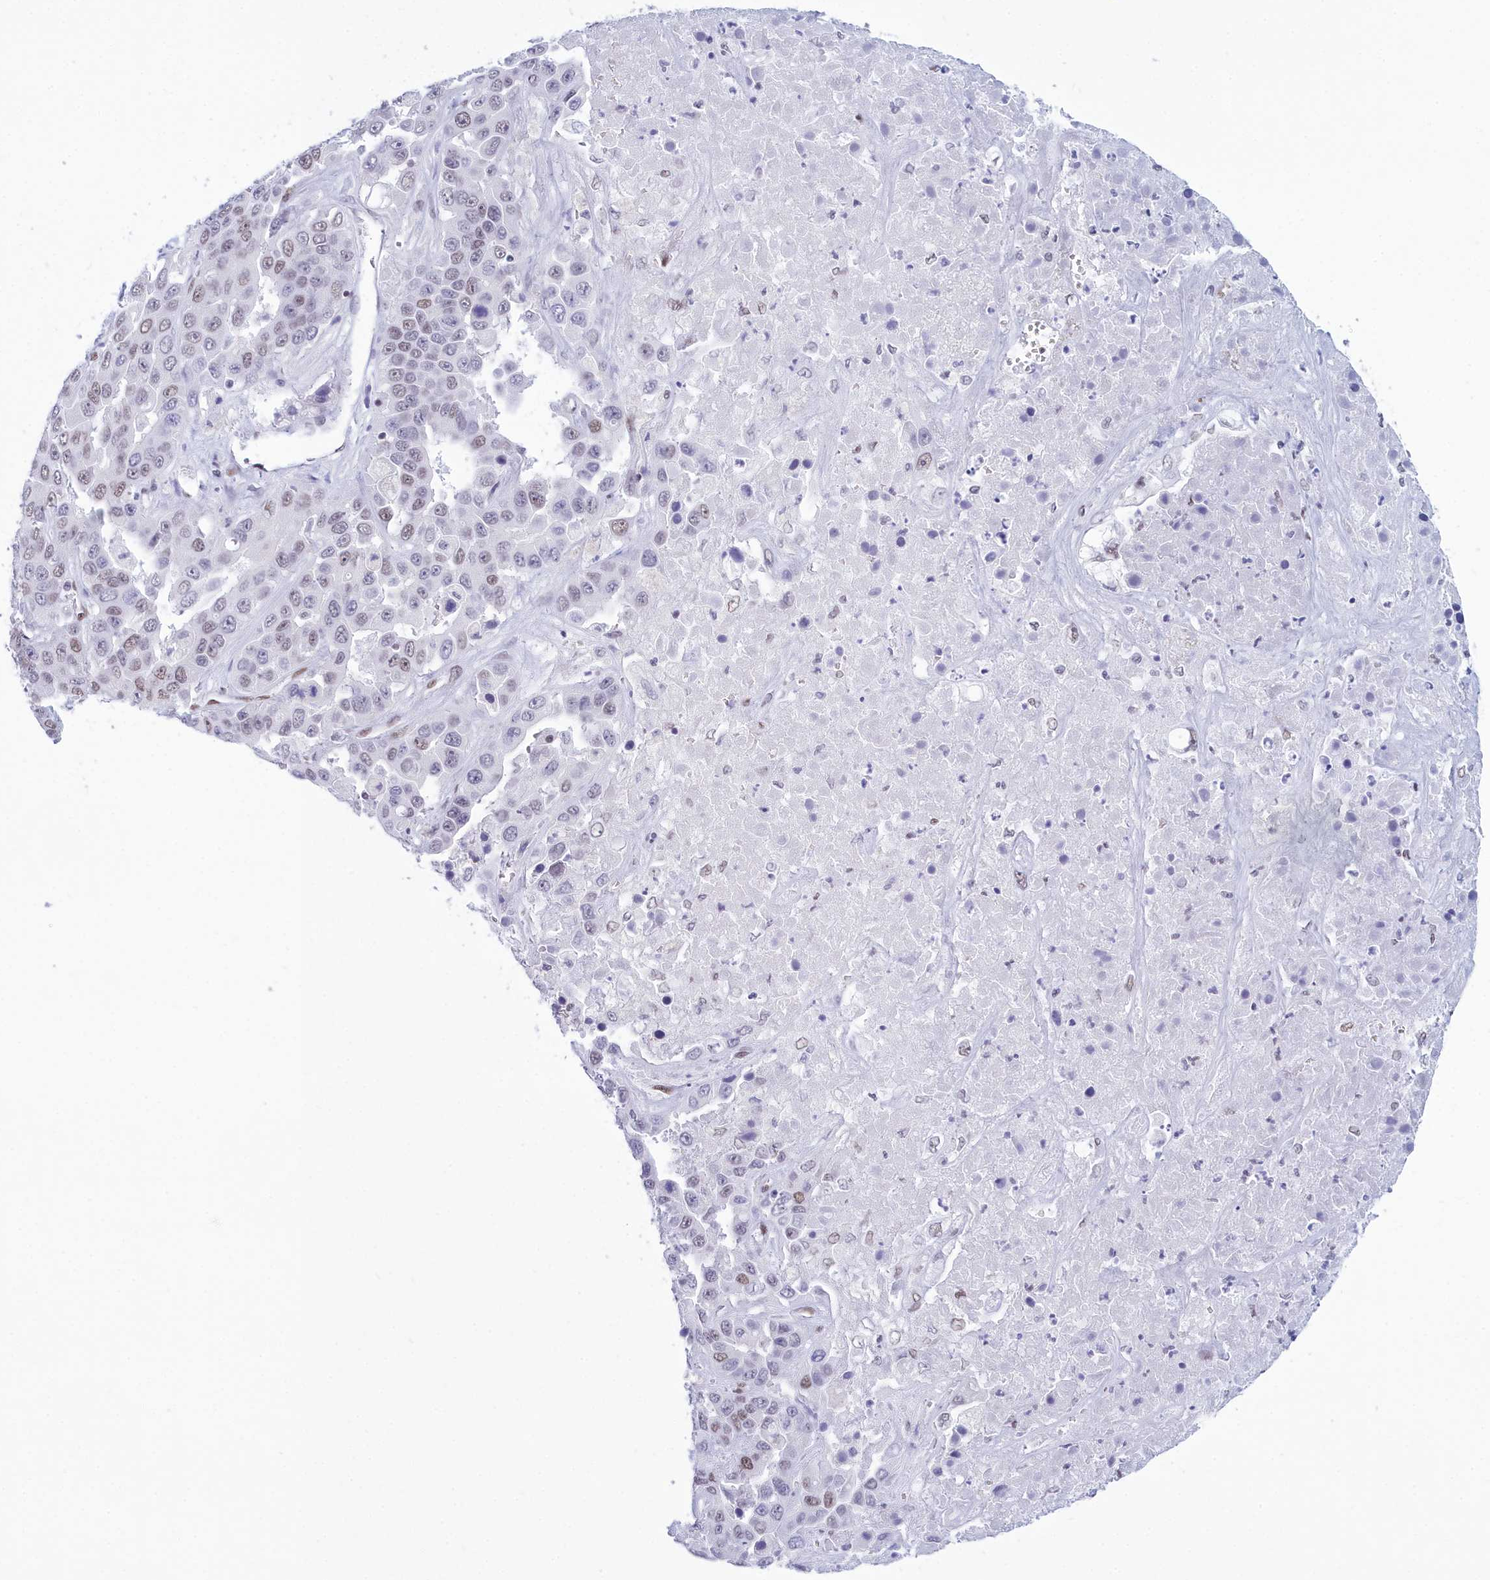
{"staining": {"intensity": "weak", "quantity": "25%-75%", "location": "nuclear"}, "tissue": "liver cancer", "cell_type": "Tumor cells", "image_type": "cancer", "snomed": [{"axis": "morphology", "description": "Cholangiocarcinoma"}, {"axis": "topography", "description": "Liver"}], "caption": "A low amount of weak nuclear staining is present in about 25%-75% of tumor cells in cholangiocarcinoma (liver) tissue.", "gene": "CDC26", "patient": {"sex": "female", "age": 52}}